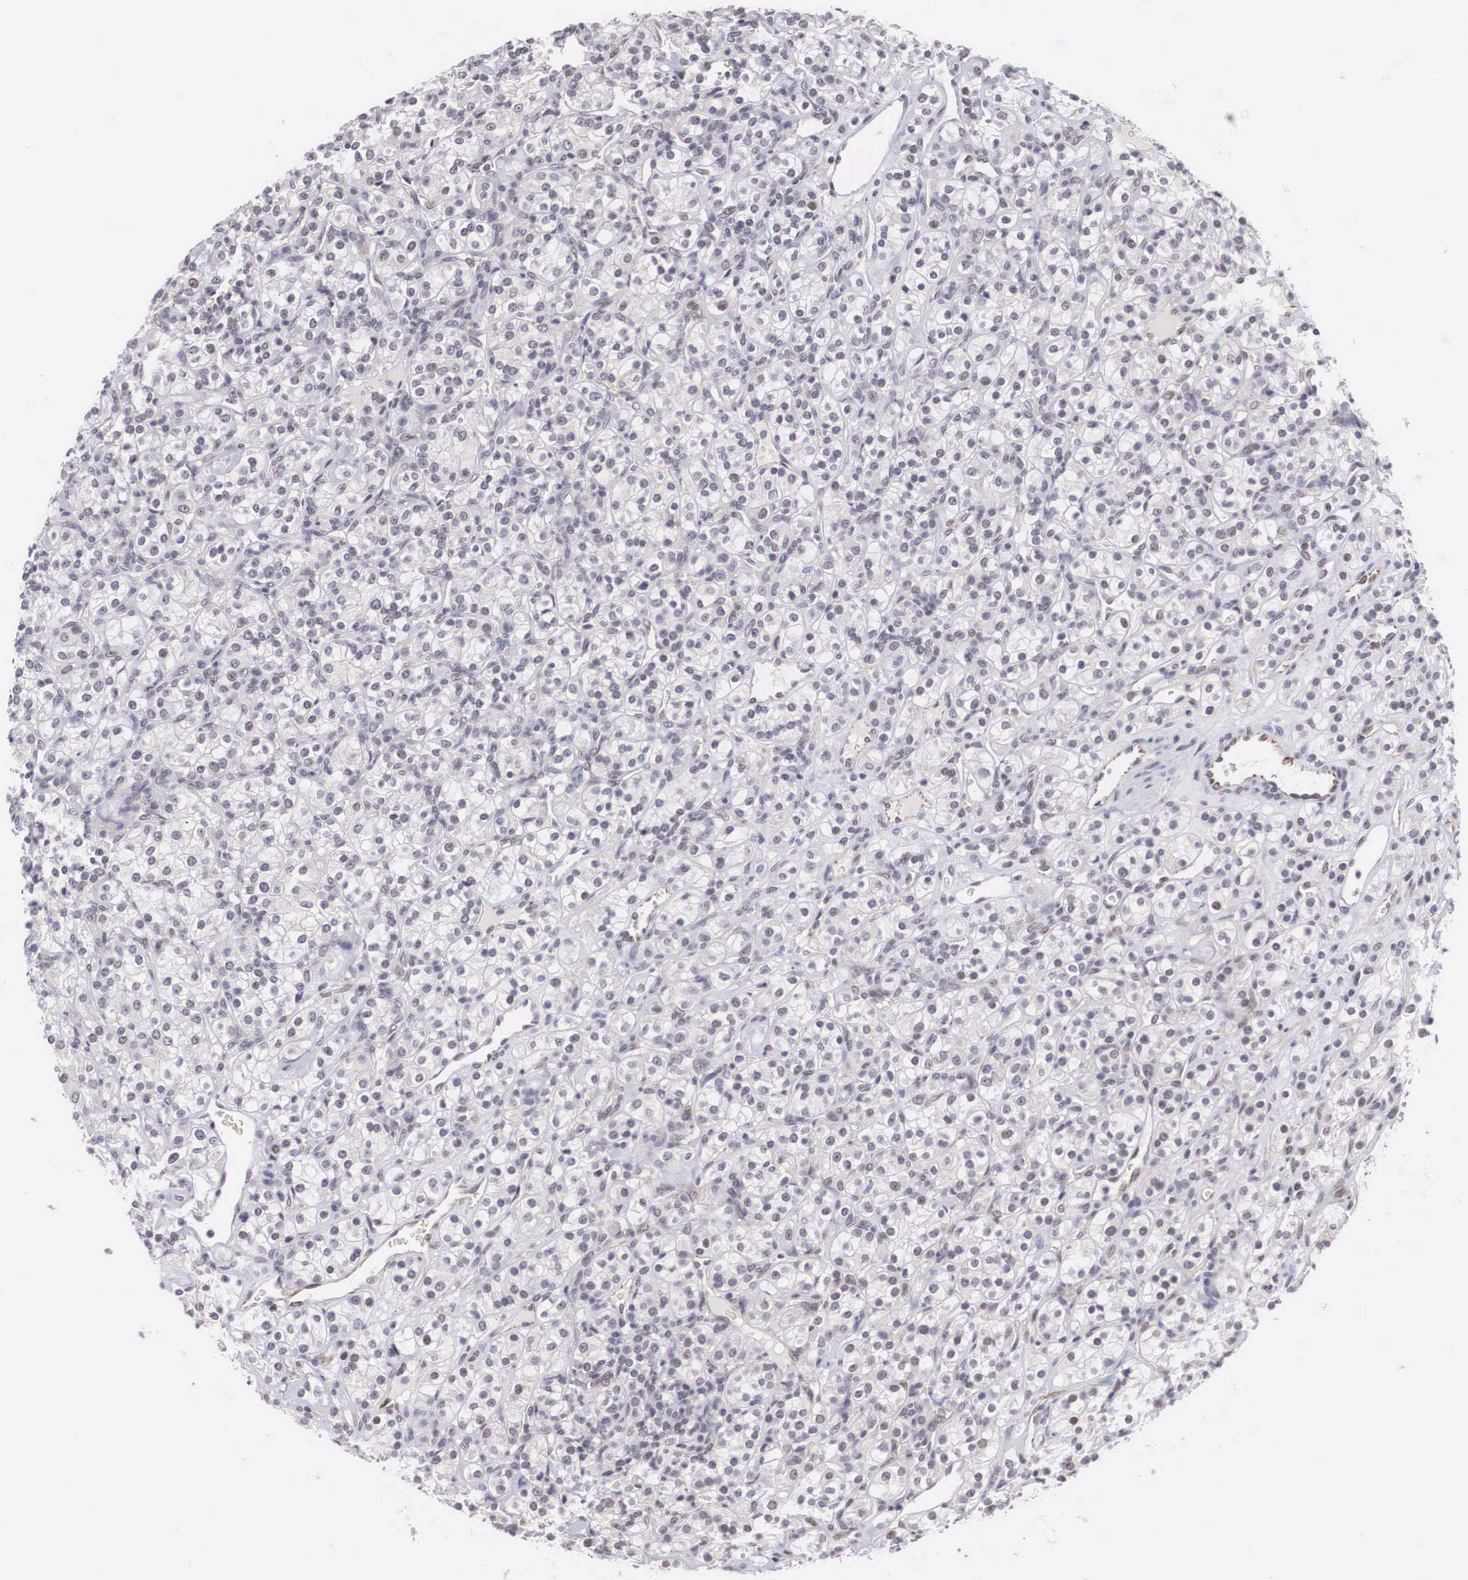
{"staining": {"intensity": "negative", "quantity": "none", "location": "none"}, "tissue": "renal cancer", "cell_type": "Tumor cells", "image_type": "cancer", "snomed": [{"axis": "morphology", "description": "Adenocarcinoma, NOS"}, {"axis": "topography", "description": "Kidney"}], "caption": "A high-resolution image shows immunohistochemistry (IHC) staining of adenocarcinoma (renal), which demonstrates no significant staining in tumor cells. The staining is performed using DAB (3,3'-diaminobenzidine) brown chromogen with nuclei counter-stained in using hematoxylin.", "gene": "MORC2", "patient": {"sex": "male", "age": 77}}